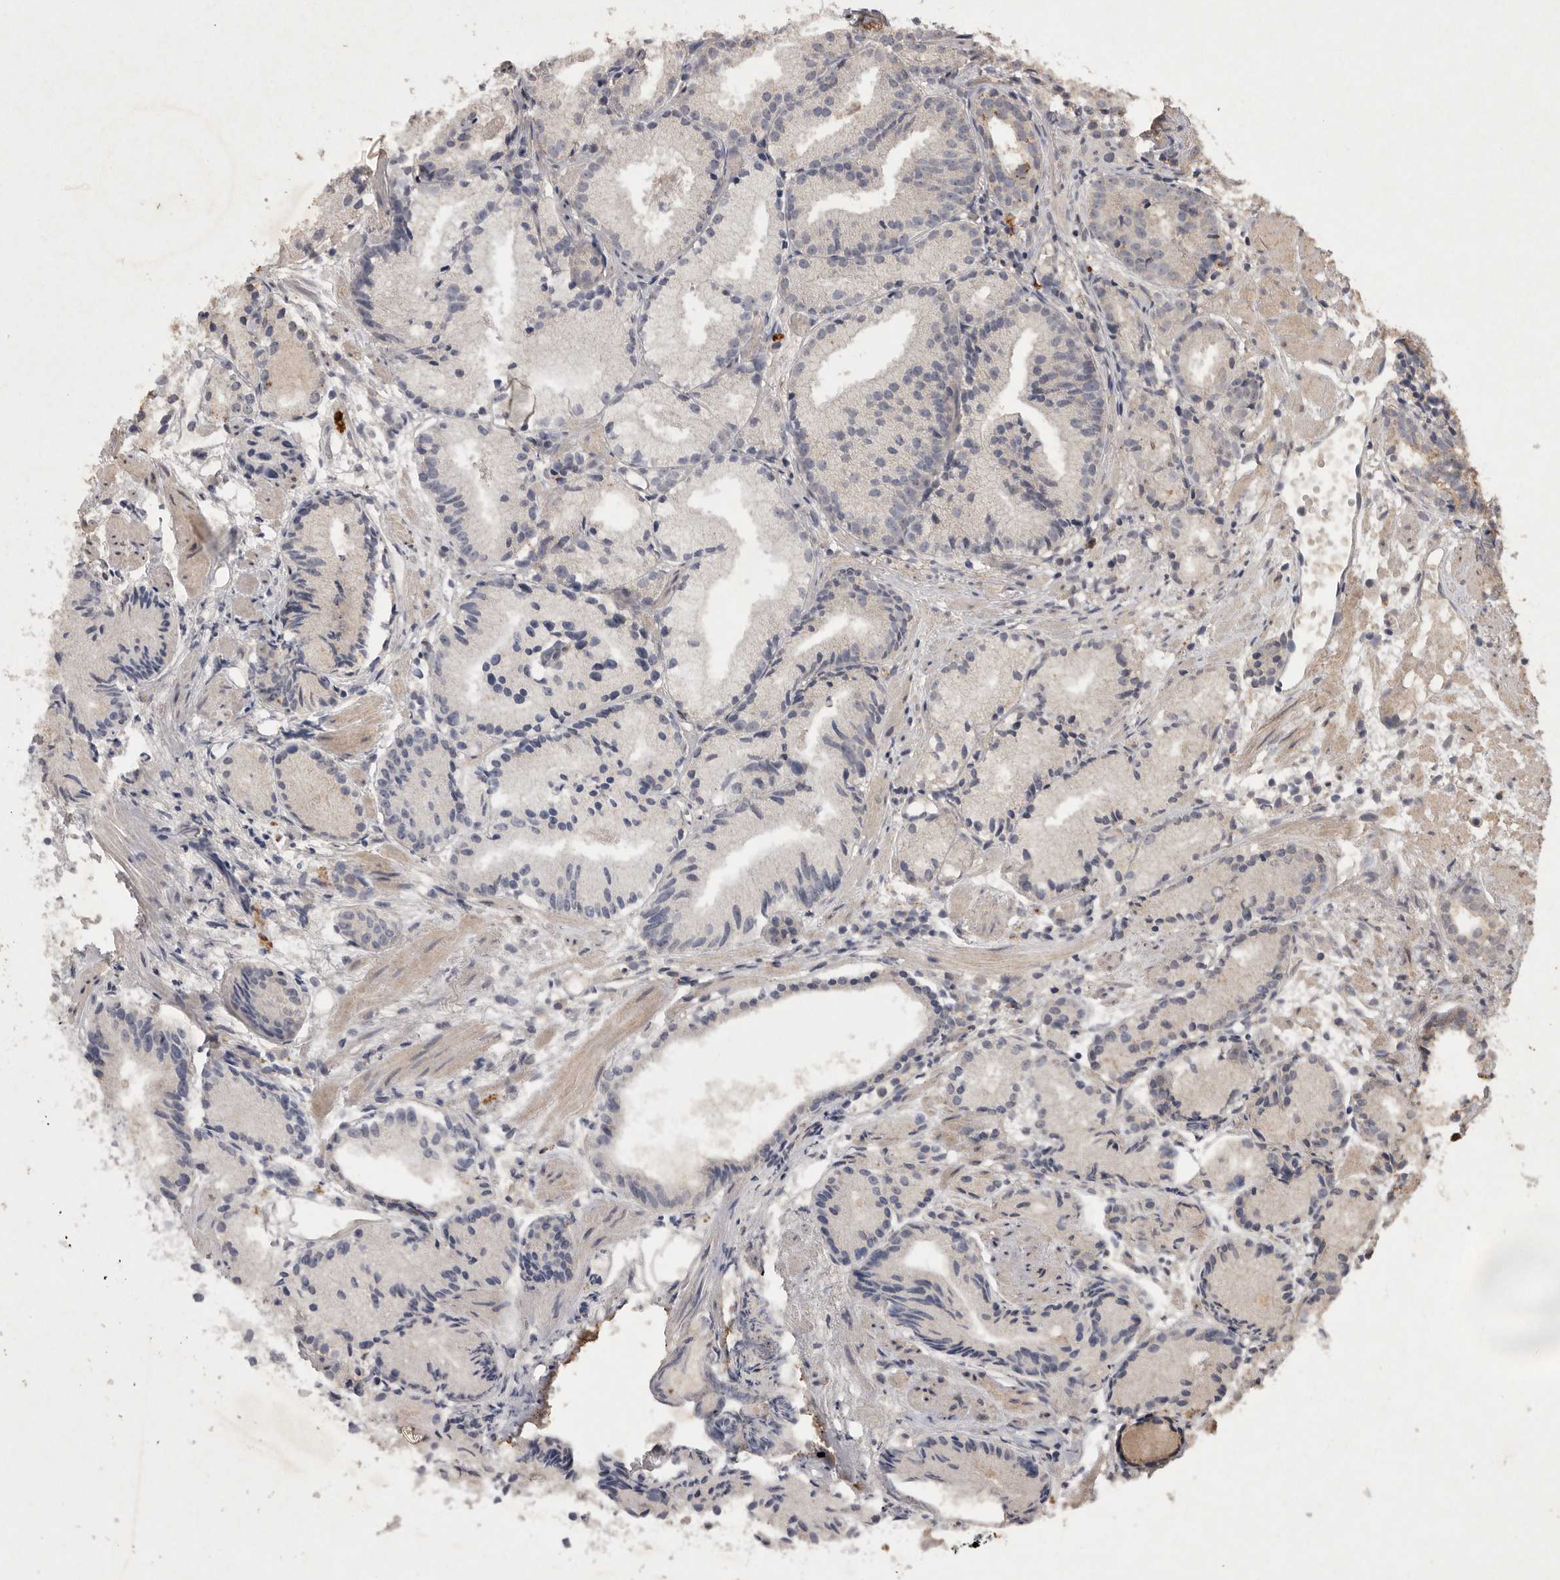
{"staining": {"intensity": "negative", "quantity": "none", "location": "none"}, "tissue": "prostate cancer", "cell_type": "Tumor cells", "image_type": "cancer", "snomed": [{"axis": "morphology", "description": "Adenocarcinoma, Low grade"}, {"axis": "topography", "description": "Prostate"}], "caption": "Immunohistochemistry of human adenocarcinoma (low-grade) (prostate) shows no staining in tumor cells.", "gene": "APLNR", "patient": {"sex": "male", "age": 88}}